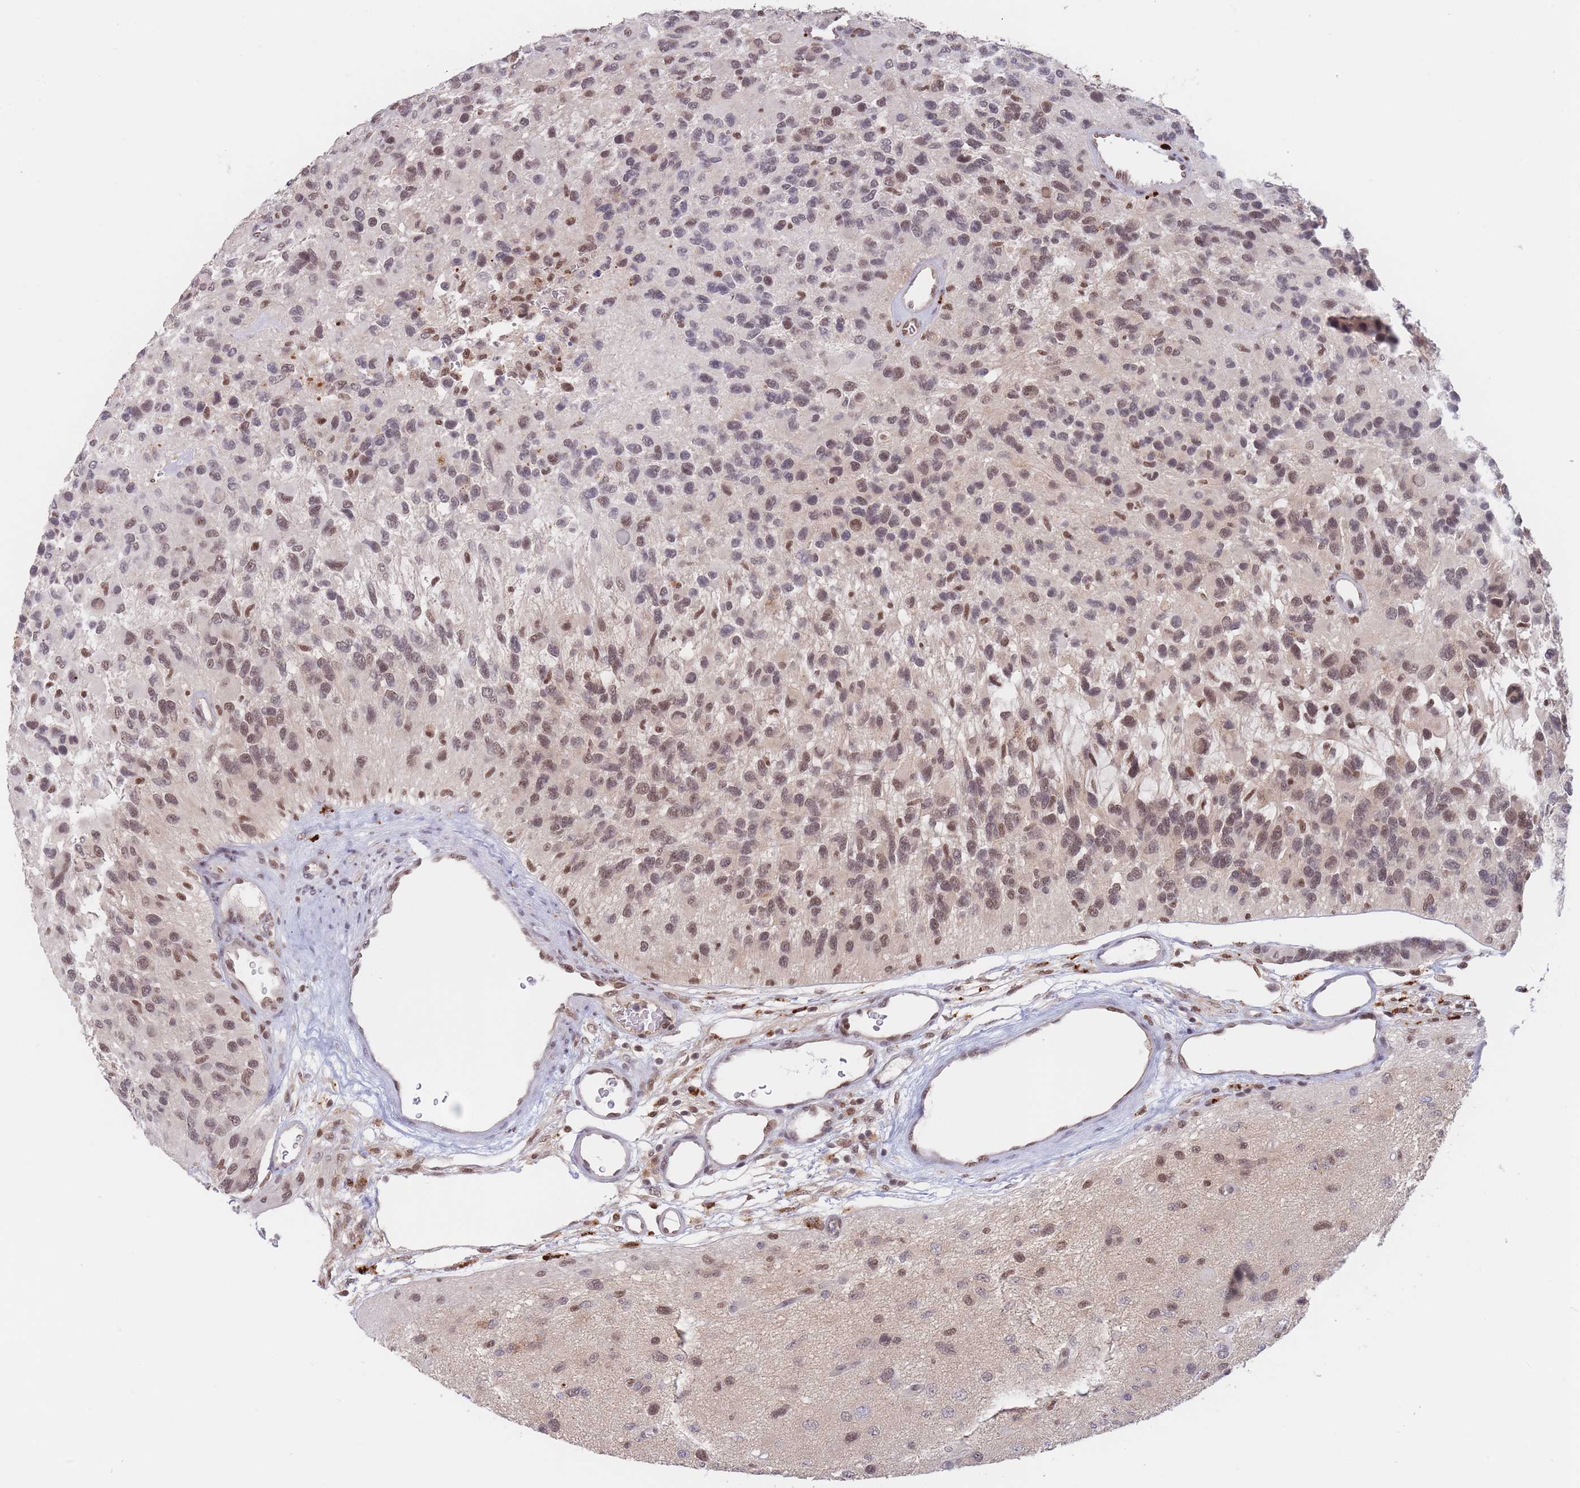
{"staining": {"intensity": "moderate", "quantity": ">75%", "location": "nuclear"}, "tissue": "glioma", "cell_type": "Tumor cells", "image_type": "cancer", "snomed": [{"axis": "morphology", "description": "Glioma, malignant, High grade"}, {"axis": "topography", "description": "Brain"}], "caption": "Immunohistochemistry histopathology image of neoplastic tissue: malignant glioma (high-grade) stained using IHC demonstrates medium levels of moderate protein expression localized specifically in the nuclear of tumor cells, appearing as a nuclear brown color.", "gene": "SMAD9", "patient": {"sex": "male", "age": 77}}